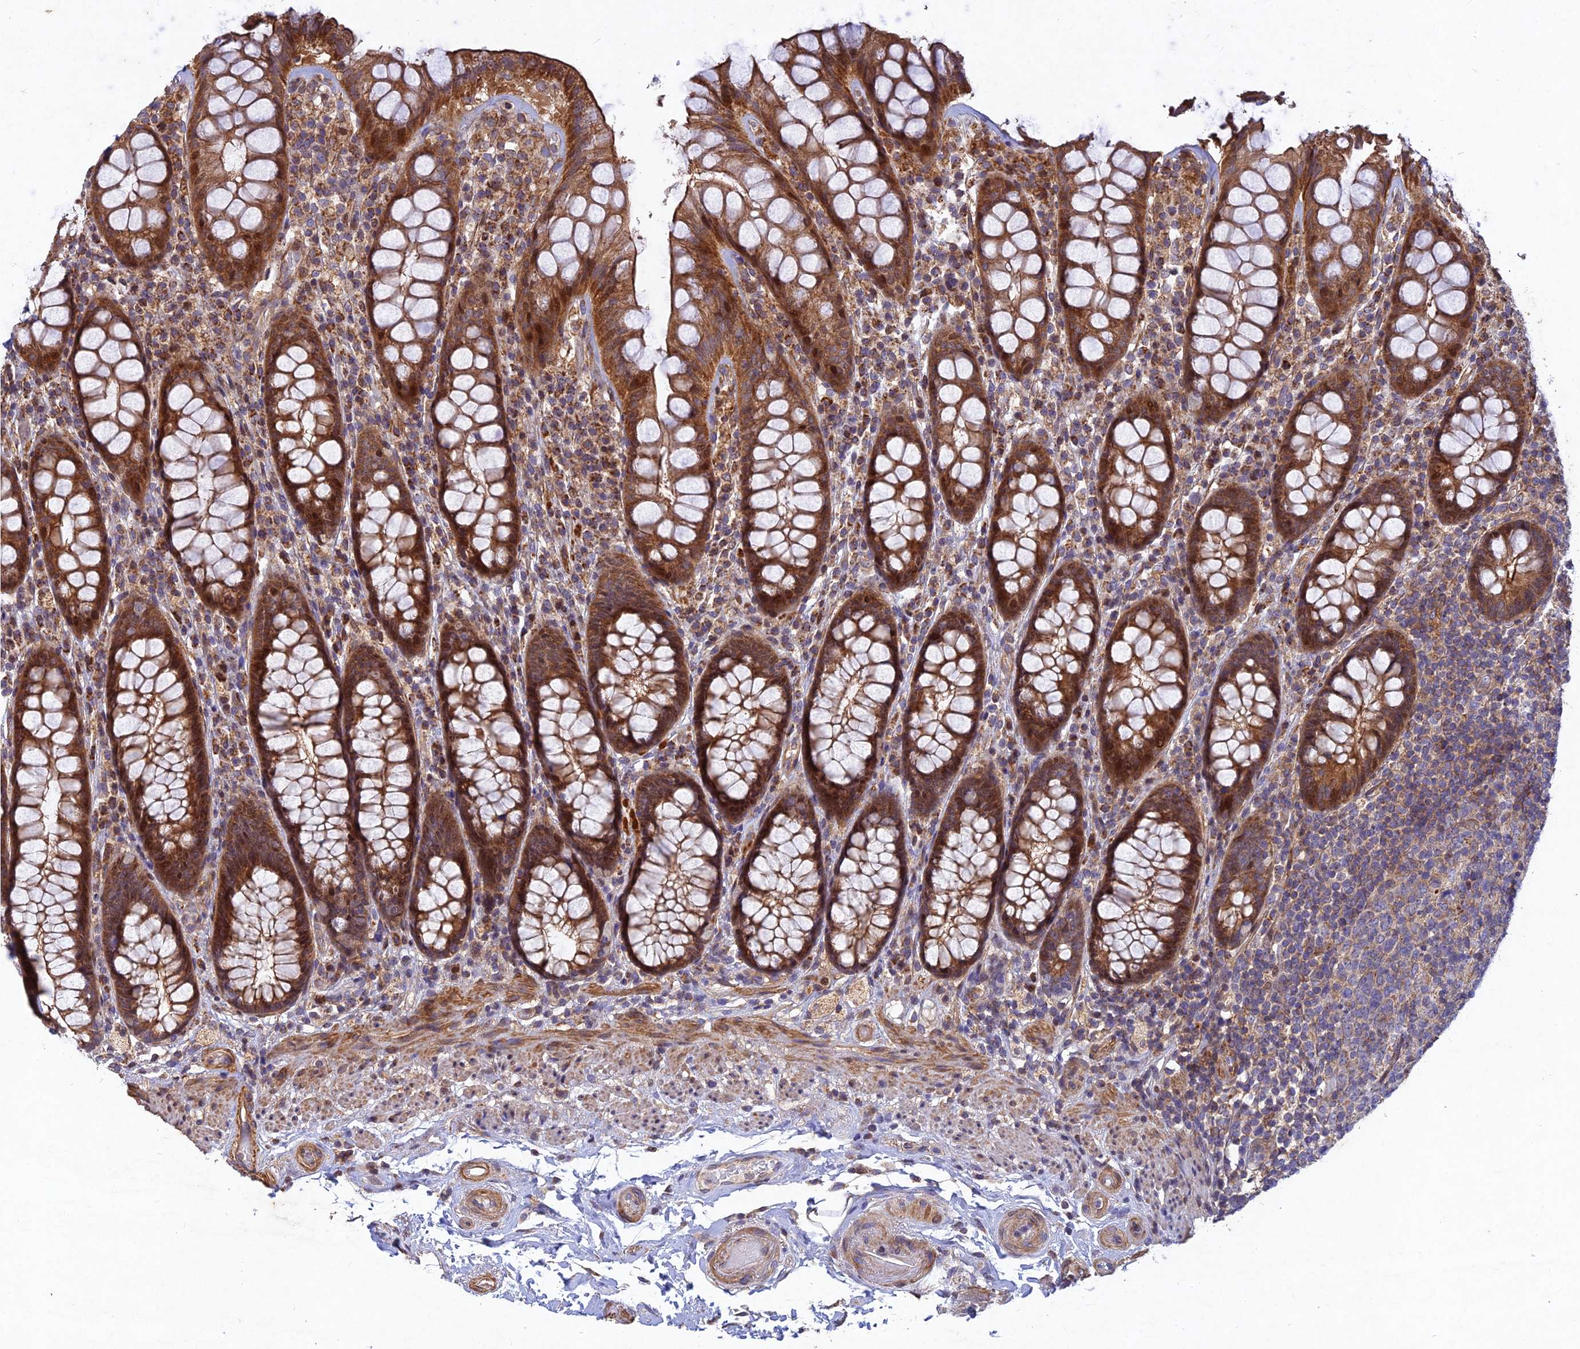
{"staining": {"intensity": "strong", "quantity": ">75%", "location": "cytoplasmic/membranous,nuclear"}, "tissue": "rectum", "cell_type": "Glandular cells", "image_type": "normal", "snomed": [{"axis": "morphology", "description": "Normal tissue, NOS"}, {"axis": "topography", "description": "Rectum"}], "caption": "High-power microscopy captured an immunohistochemistry histopathology image of normal rectum, revealing strong cytoplasmic/membranous,nuclear positivity in approximately >75% of glandular cells.", "gene": "RELCH", "patient": {"sex": "male", "age": 83}}